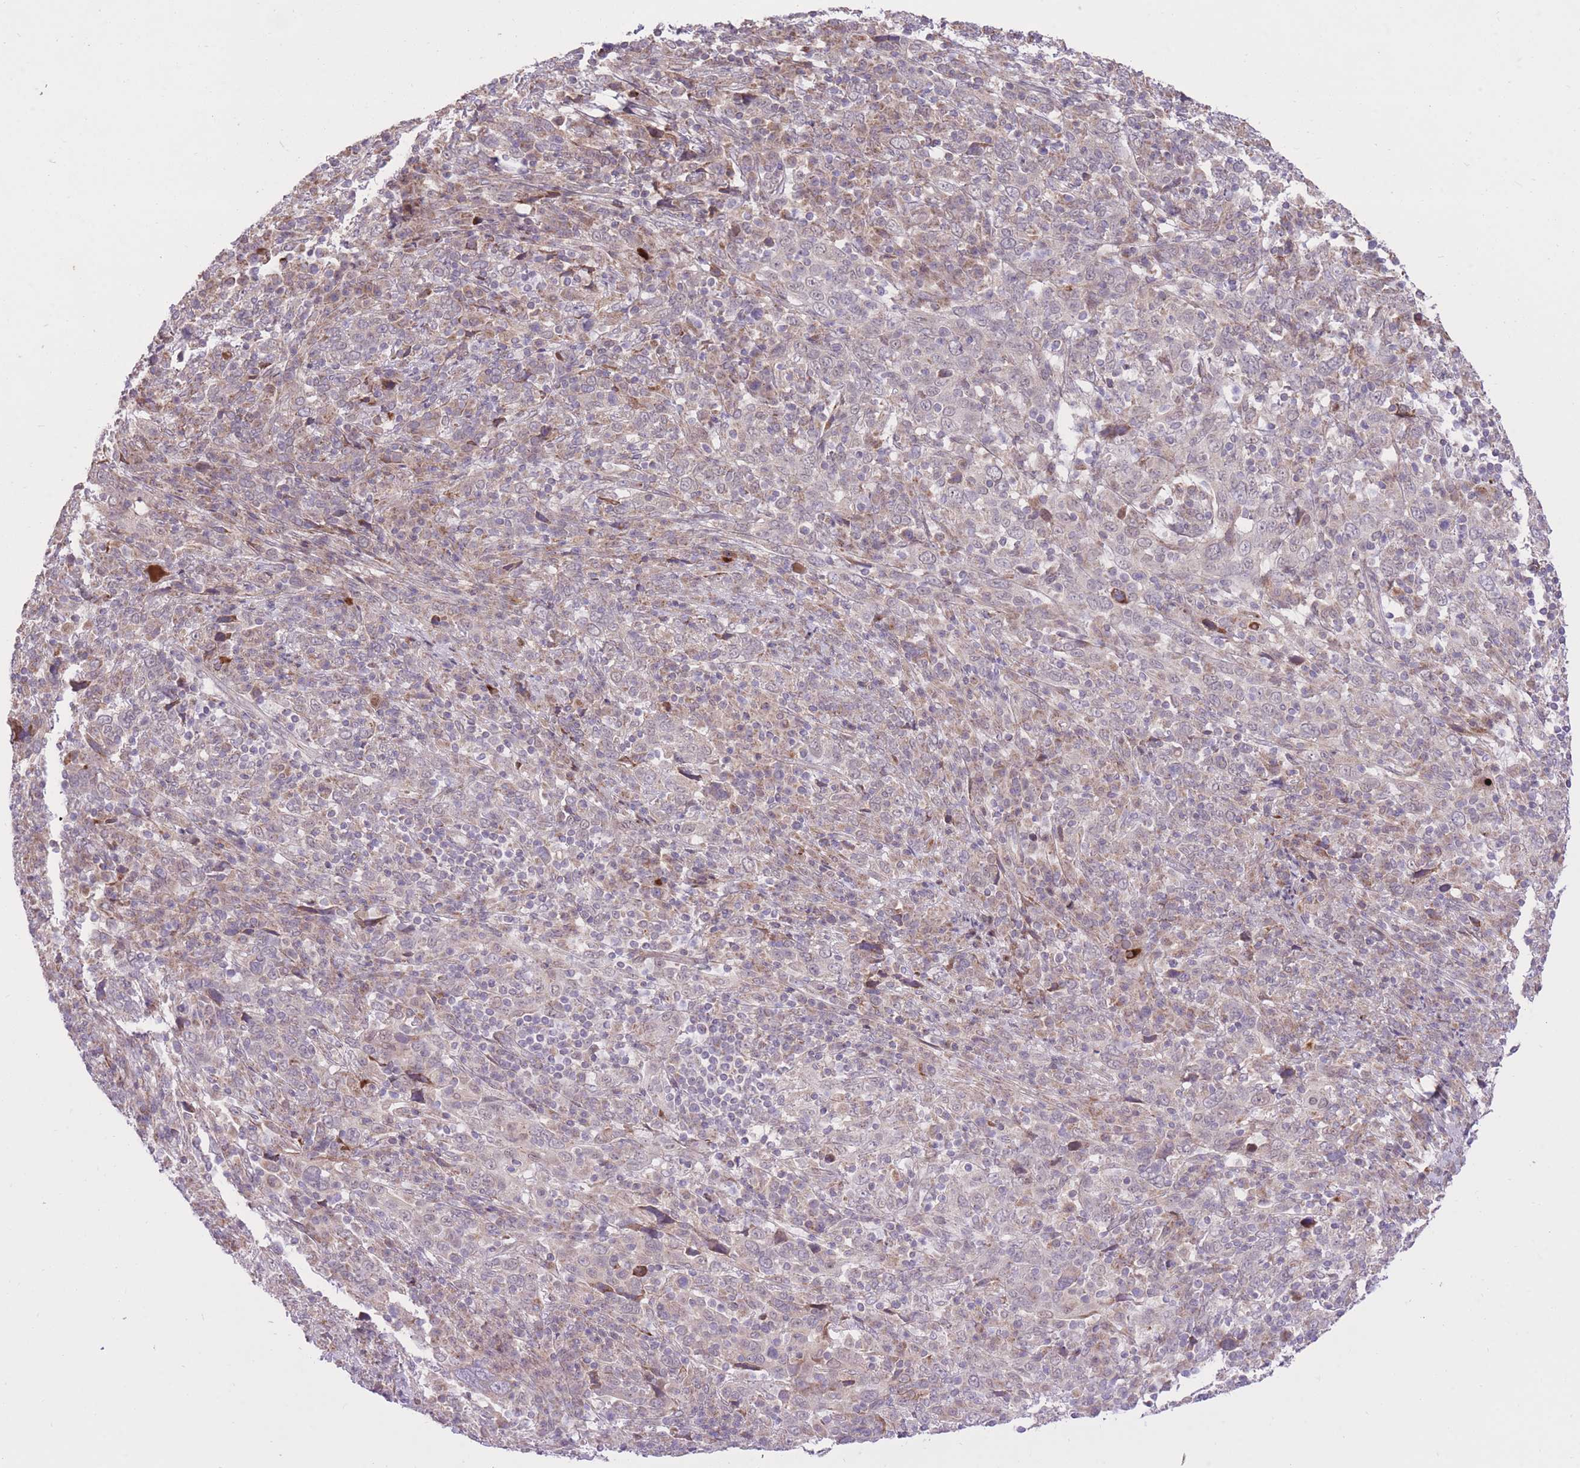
{"staining": {"intensity": "weak", "quantity": "<25%", "location": "cytoplasmic/membranous"}, "tissue": "cervical cancer", "cell_type": "Tumor cells", "image_type": "cancer", "snomed": [{"axis": "morphology", "description": "Squamous cell carcinoma, NOS"}, {"axis": "topography", "description": "Cervix"}], "caption": "This is a micrograph of immunohistochemistry (IHC) staining of cervical cancer (squamous cell carcinoma), which shows no expression in tumor cells. (DAB (3,3'-diaminobenzidine) immunohistochemistry (IHC), high magnification).", "gene": "SLC4A4", "patient": {"sex": "female", "age": 46}}